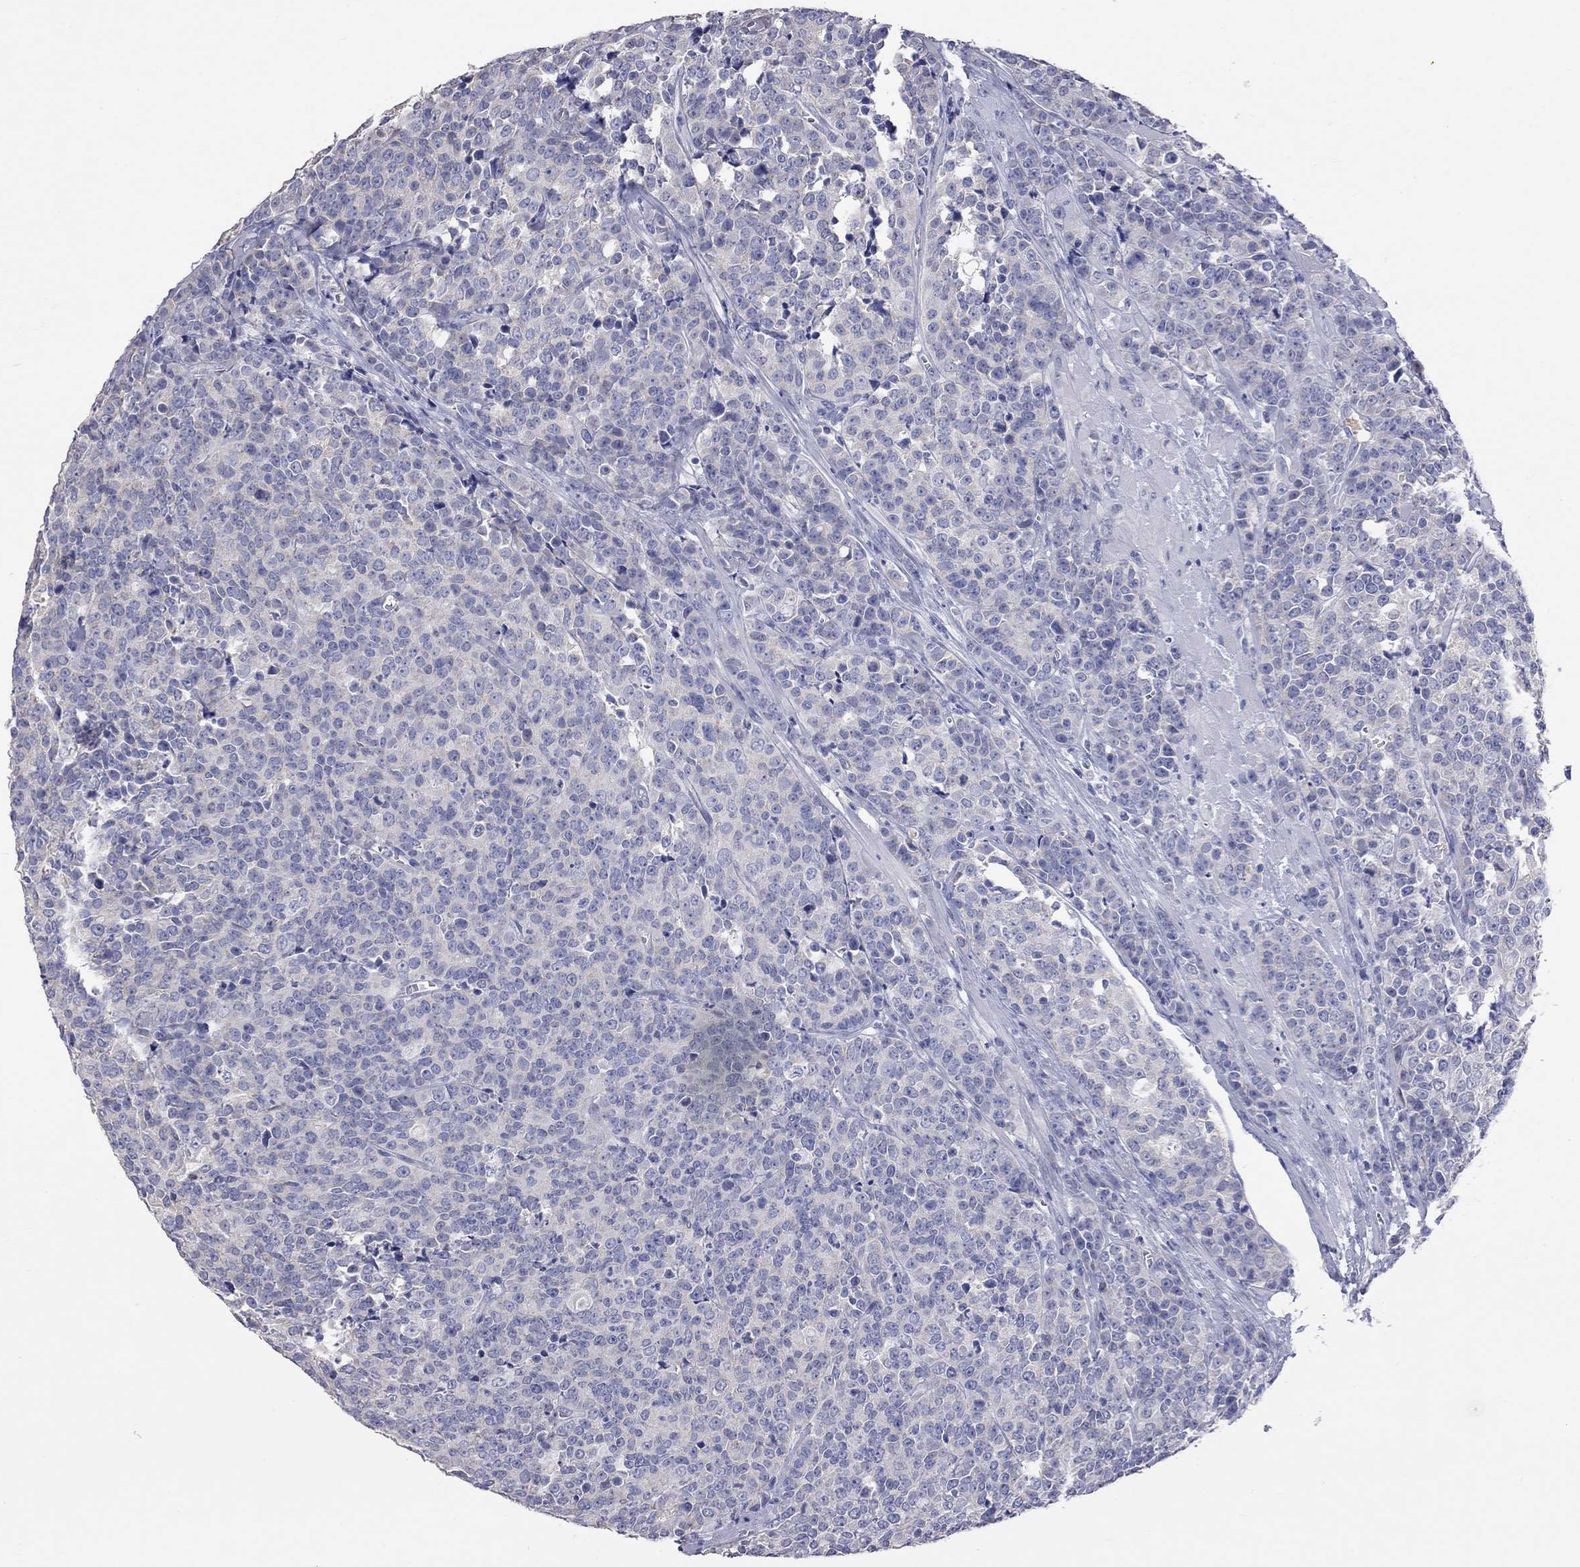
{"staining": {"intensity": "negative", "quantity": "none", "location": "none"}, "tissue": "prostate cancer", "cell_type": "Tumor cells", "image_type": "cancer", "snomed": [{"axis": "morphology", "description": "Adenocarcinoma, NOS"}, {"axis": "topography", "description": "Prostate"}], "caption": "Tumor cells are negative for protein expression in human prostate adenocarcinoma. (DAB immunohistochemistry visualized using brightfield microscopy, high magnification).", "gene": "KCND2", "patient": {"sex": "male", "age": 67}}